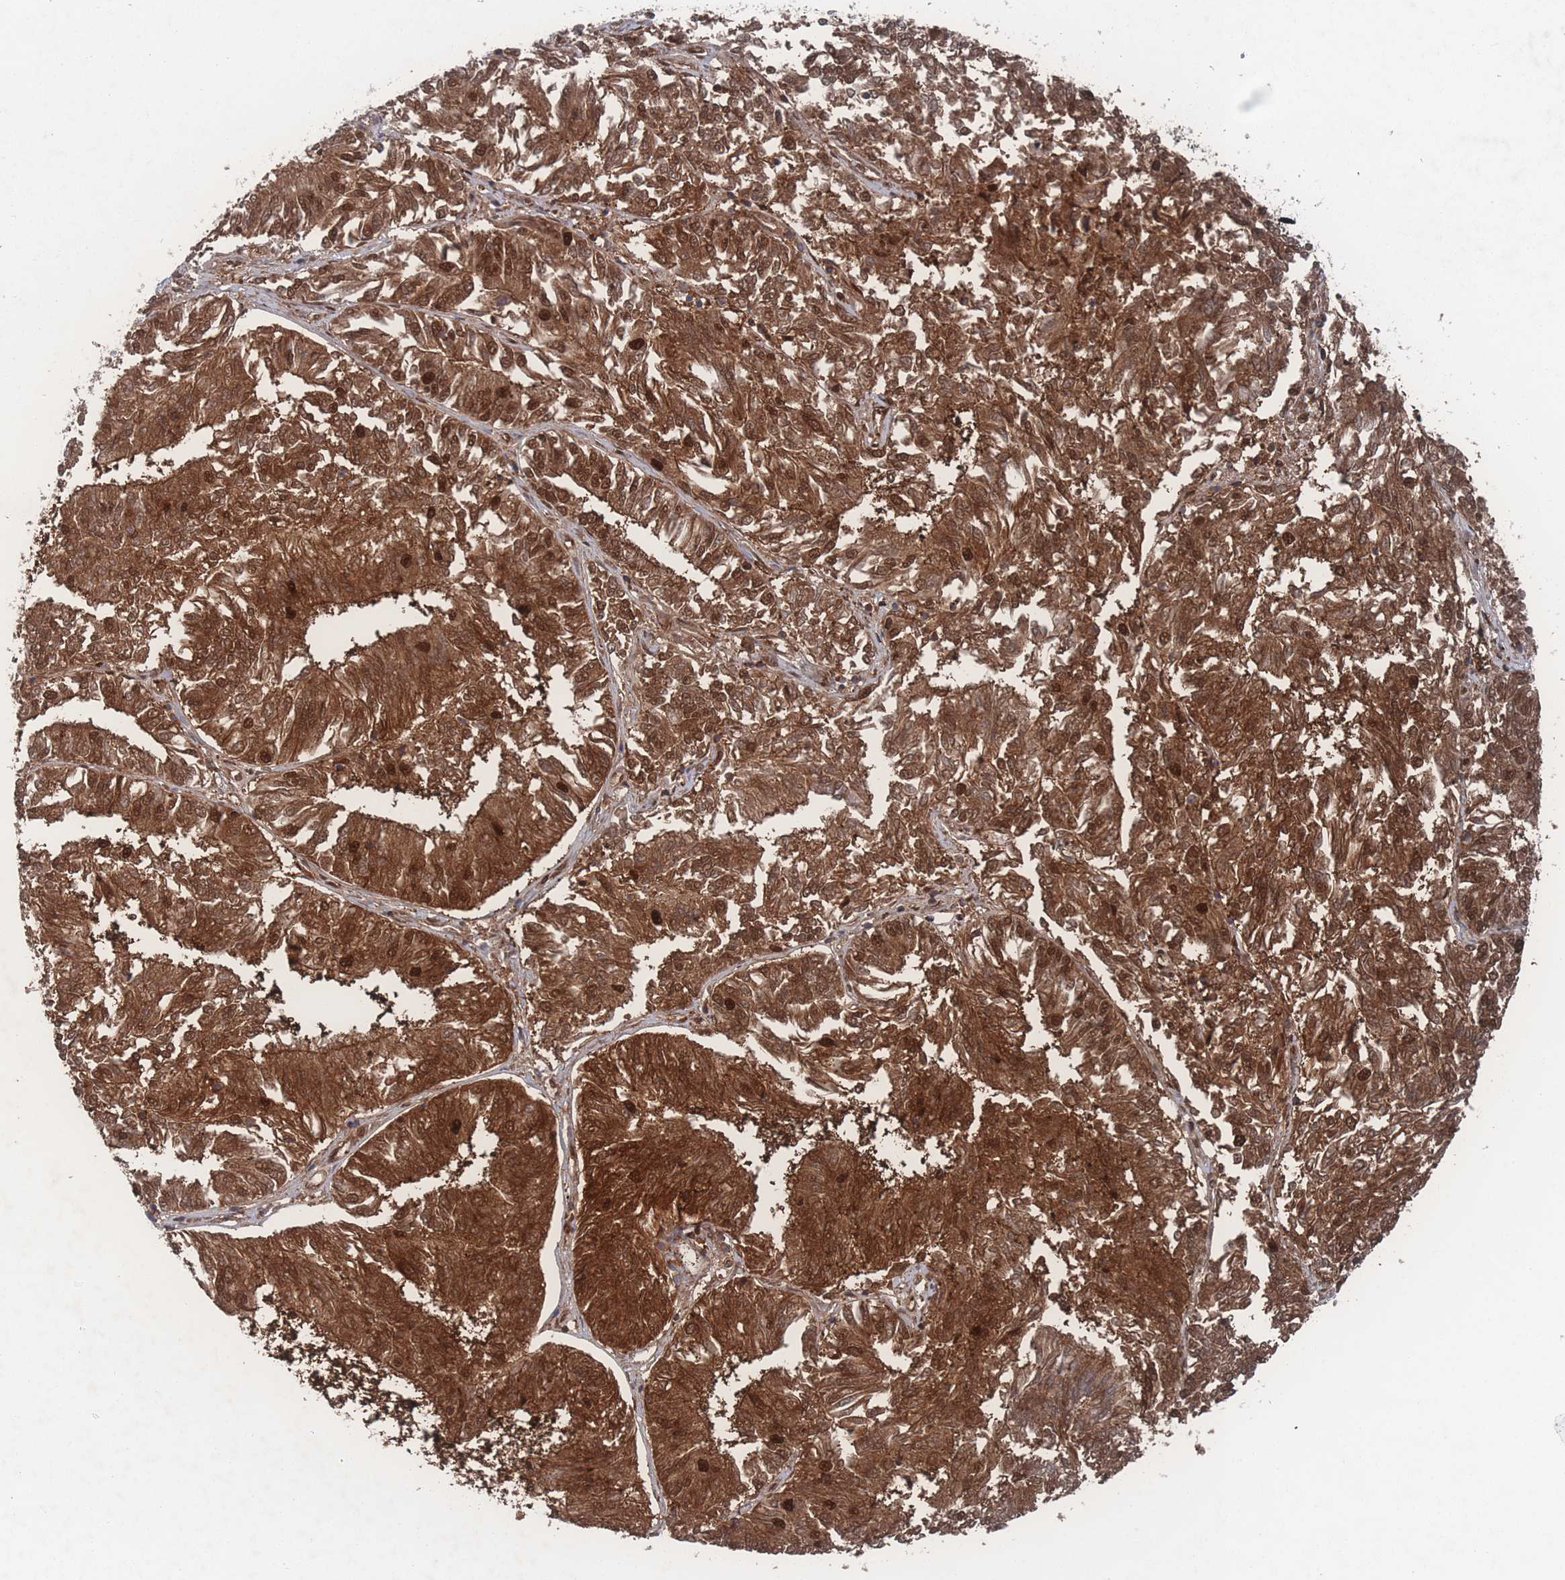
{"staining": {"intensity": "moderate", "quantity": ">75%", "location": "cytoplasmic/membranous,nuclear"}, "tissue": "endometrial cancer", "cell_type": "Tumor cells", "image_type": "cancer", "snomed": [{"axis": "morphology", "description": "Adenocarcinoma, NOS"}, {"axis": "topography", "description": "Endometrium"}], "caption": "Endometrial cancer (adenocarcinoma) stained for a protein (brown) reveals moderate cytoplasmic/membranous and nuclear positive expression in about >75% of tumor cells.", "gene": "PSMA1", "patient": {"sex": "female", "age": 58}}